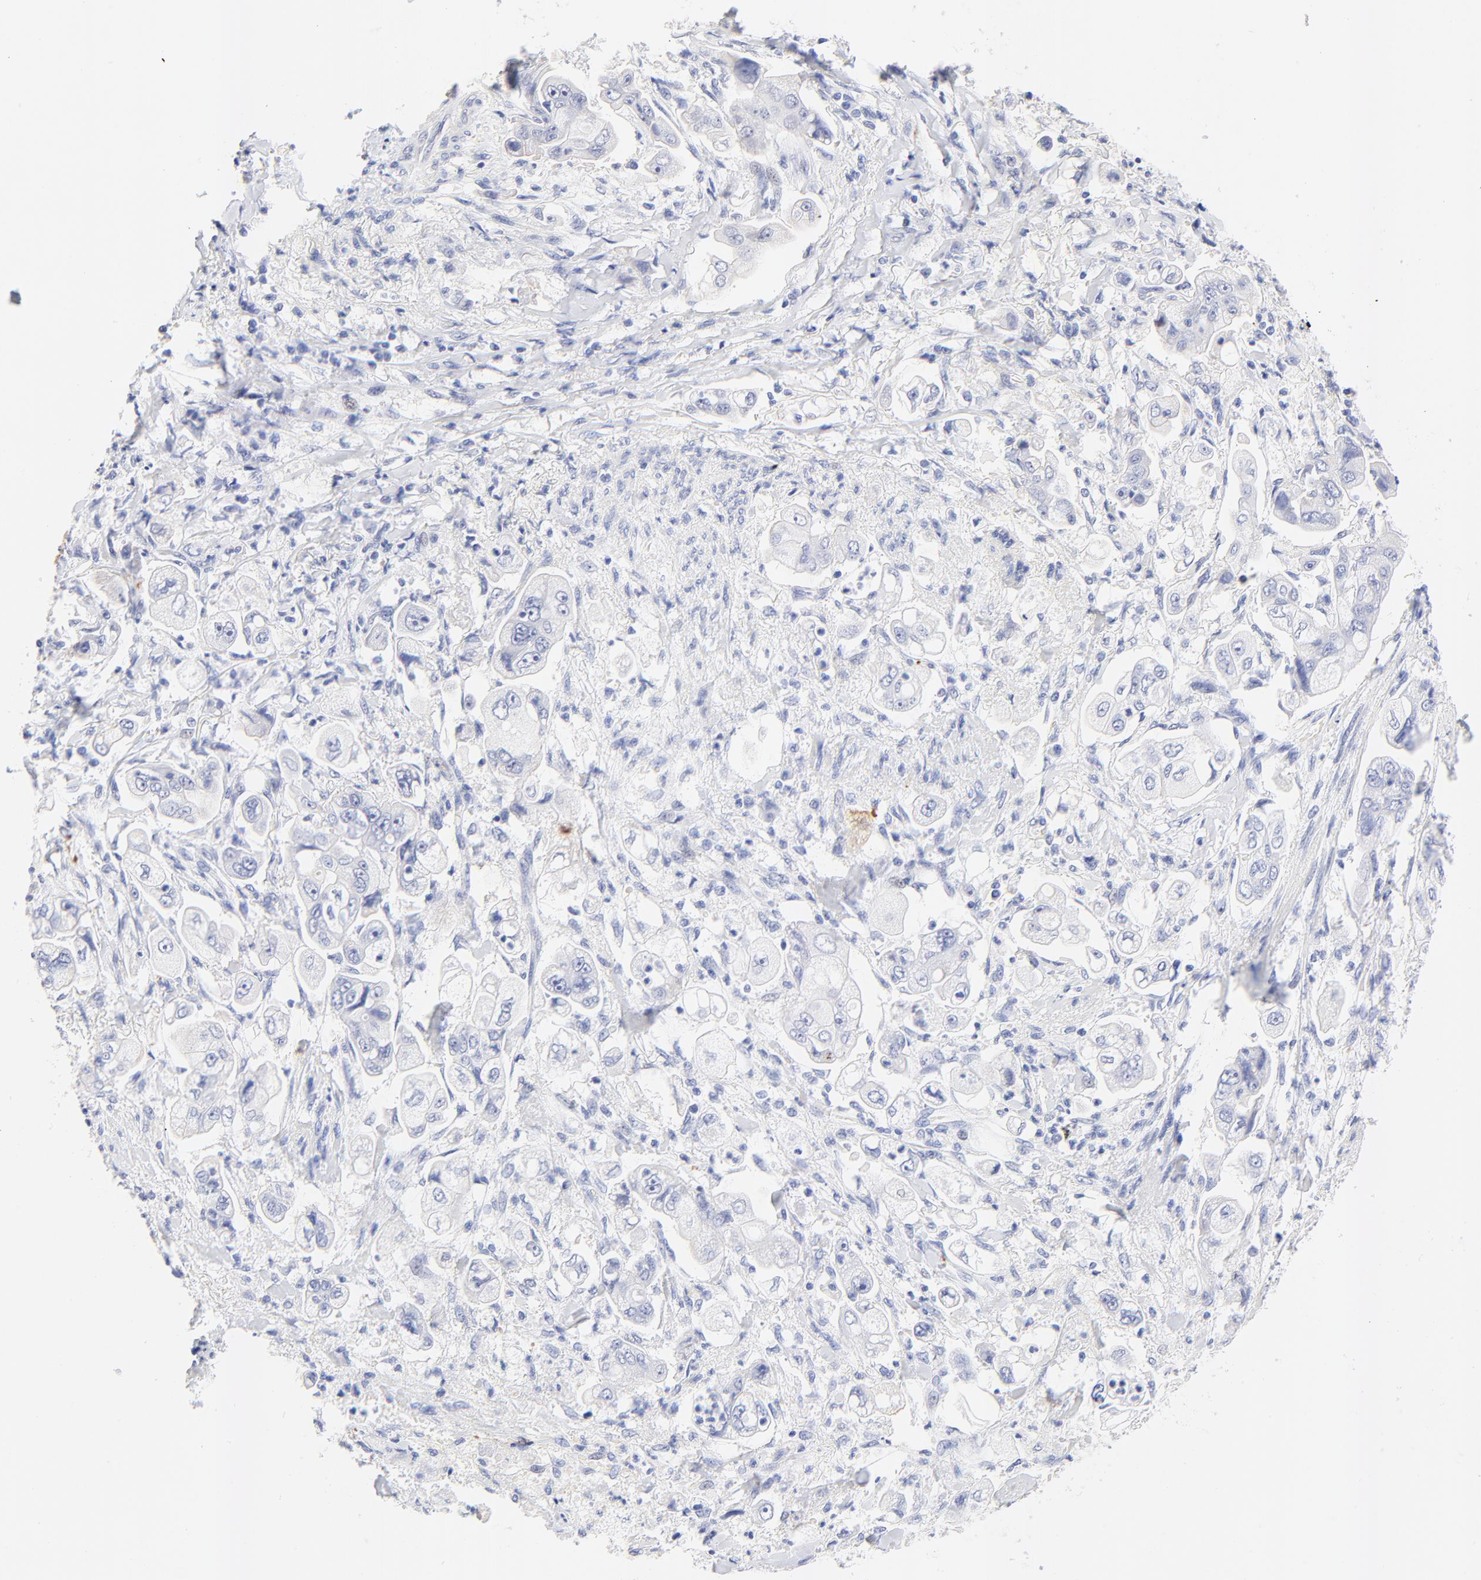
{"staining": {"intensity": "negative", "quantity": "none", "location": "none"}, "tissue": "stomach cancer", "cell_type": "Tumor cells", "image_type": "cancer", "snomed": [{"axis": "morphology", "description": "Adenocarcinoma, NOS"}, {"axis": "topography", "description": "Stomach"}], "caption": "Human stomach cancer stained for a protein using immunohistochemistry shows no staining in tumor cells.", "gene": "FAM117B", "patient": {"sex": "male", "age": 62}}